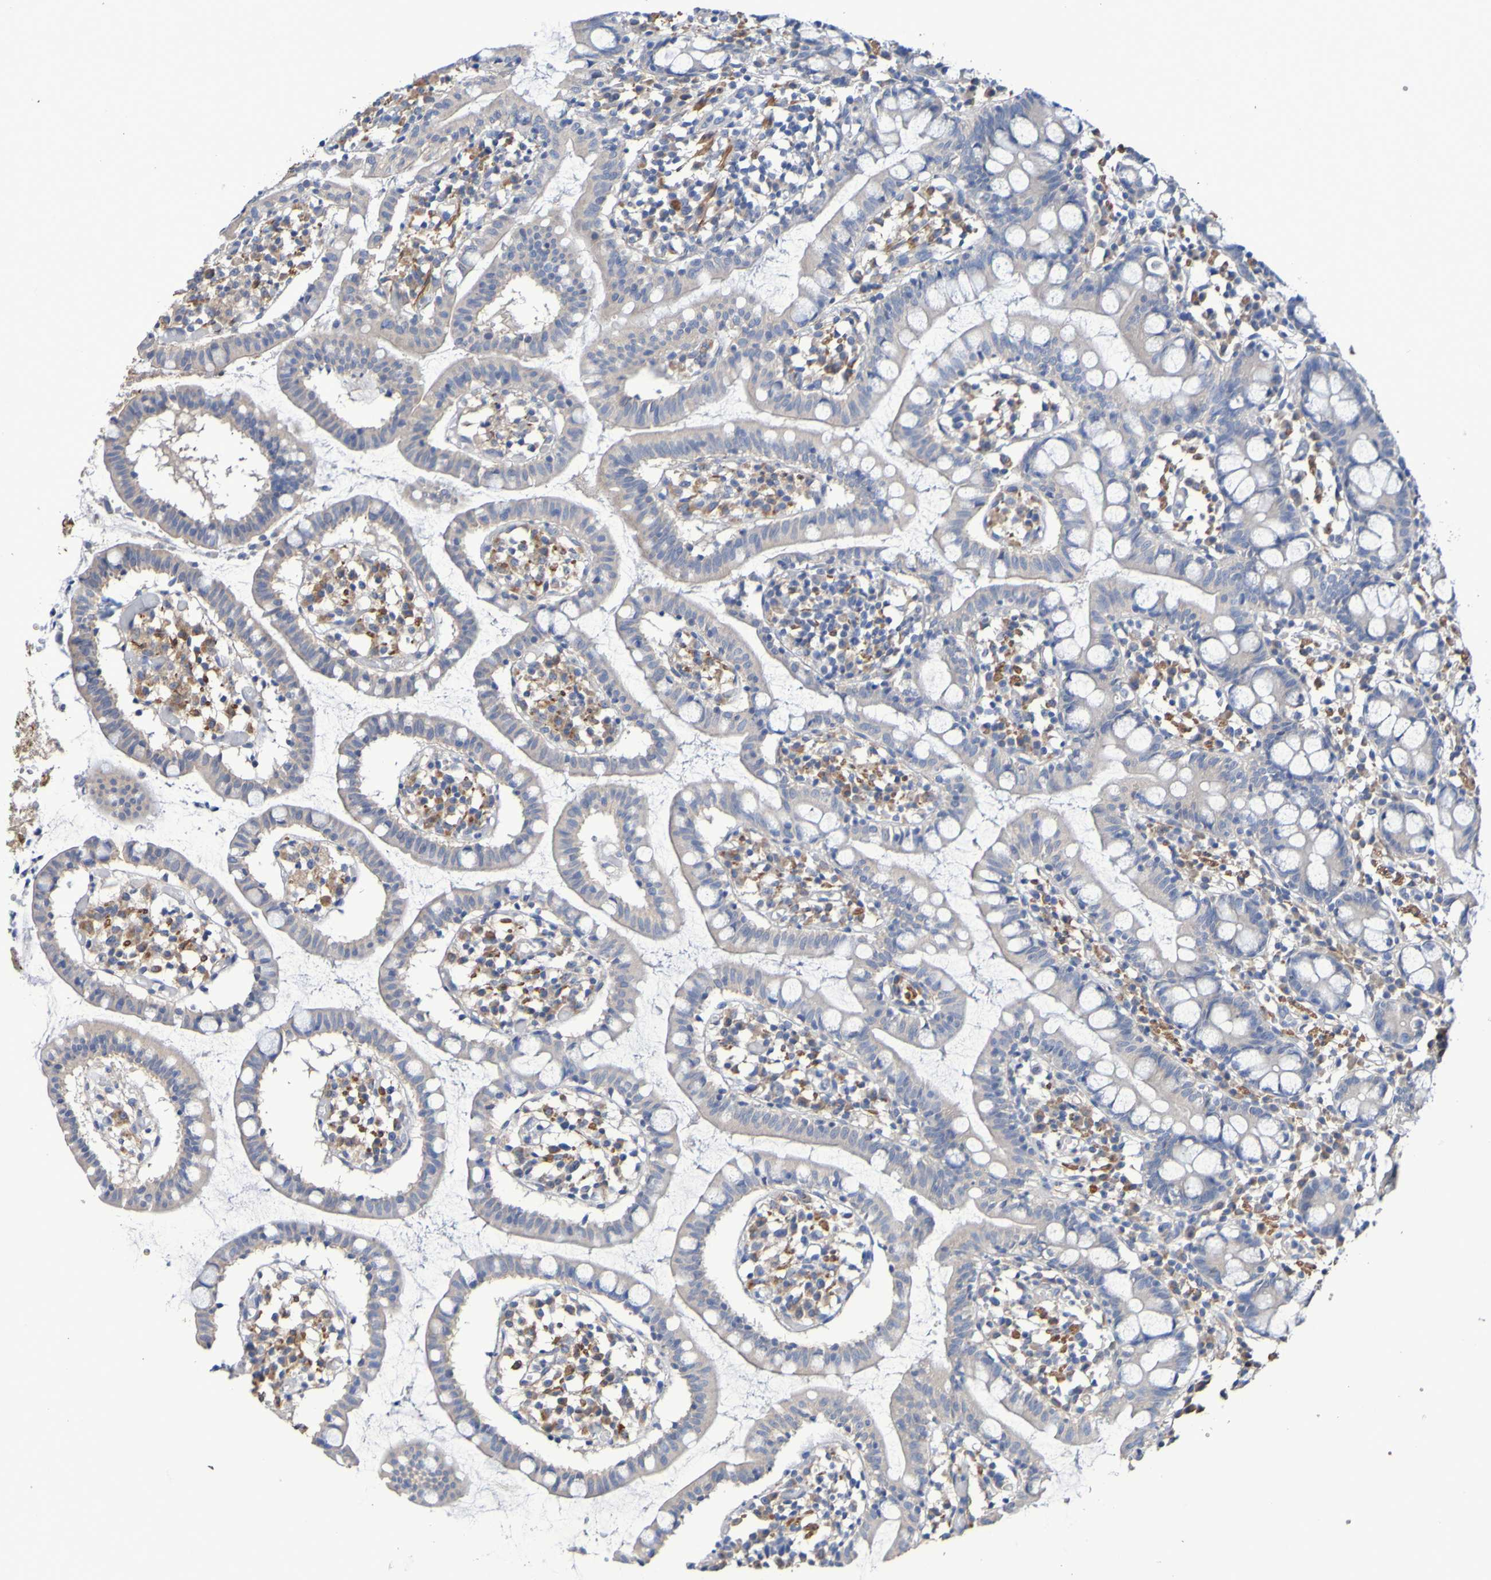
{"staining": {"intensity": "moderate", "quantity": ">75%", "location": "cytoplasmic/membranous"}, "tissue": "small intestine", "cell_type": "Glandular cells", "image_type": "normal", "snomed": [{"axis": "morphology", "description": "Normal tissue, NOS"}, {"axis": "morphology", "description": "Cystadenocarcinoma, serous, Metastatic site"}, {"axis": "topography", "description": "Small intestine"}], "caption": "Unremarkable small intestine demonstrates moderate cytoplasmic/membranous positivity in about >75% of glandular cells, visualized by immunohistochemistry.", "gene": "SRPRB", "patient": {"sex": "female", "age": 61}}